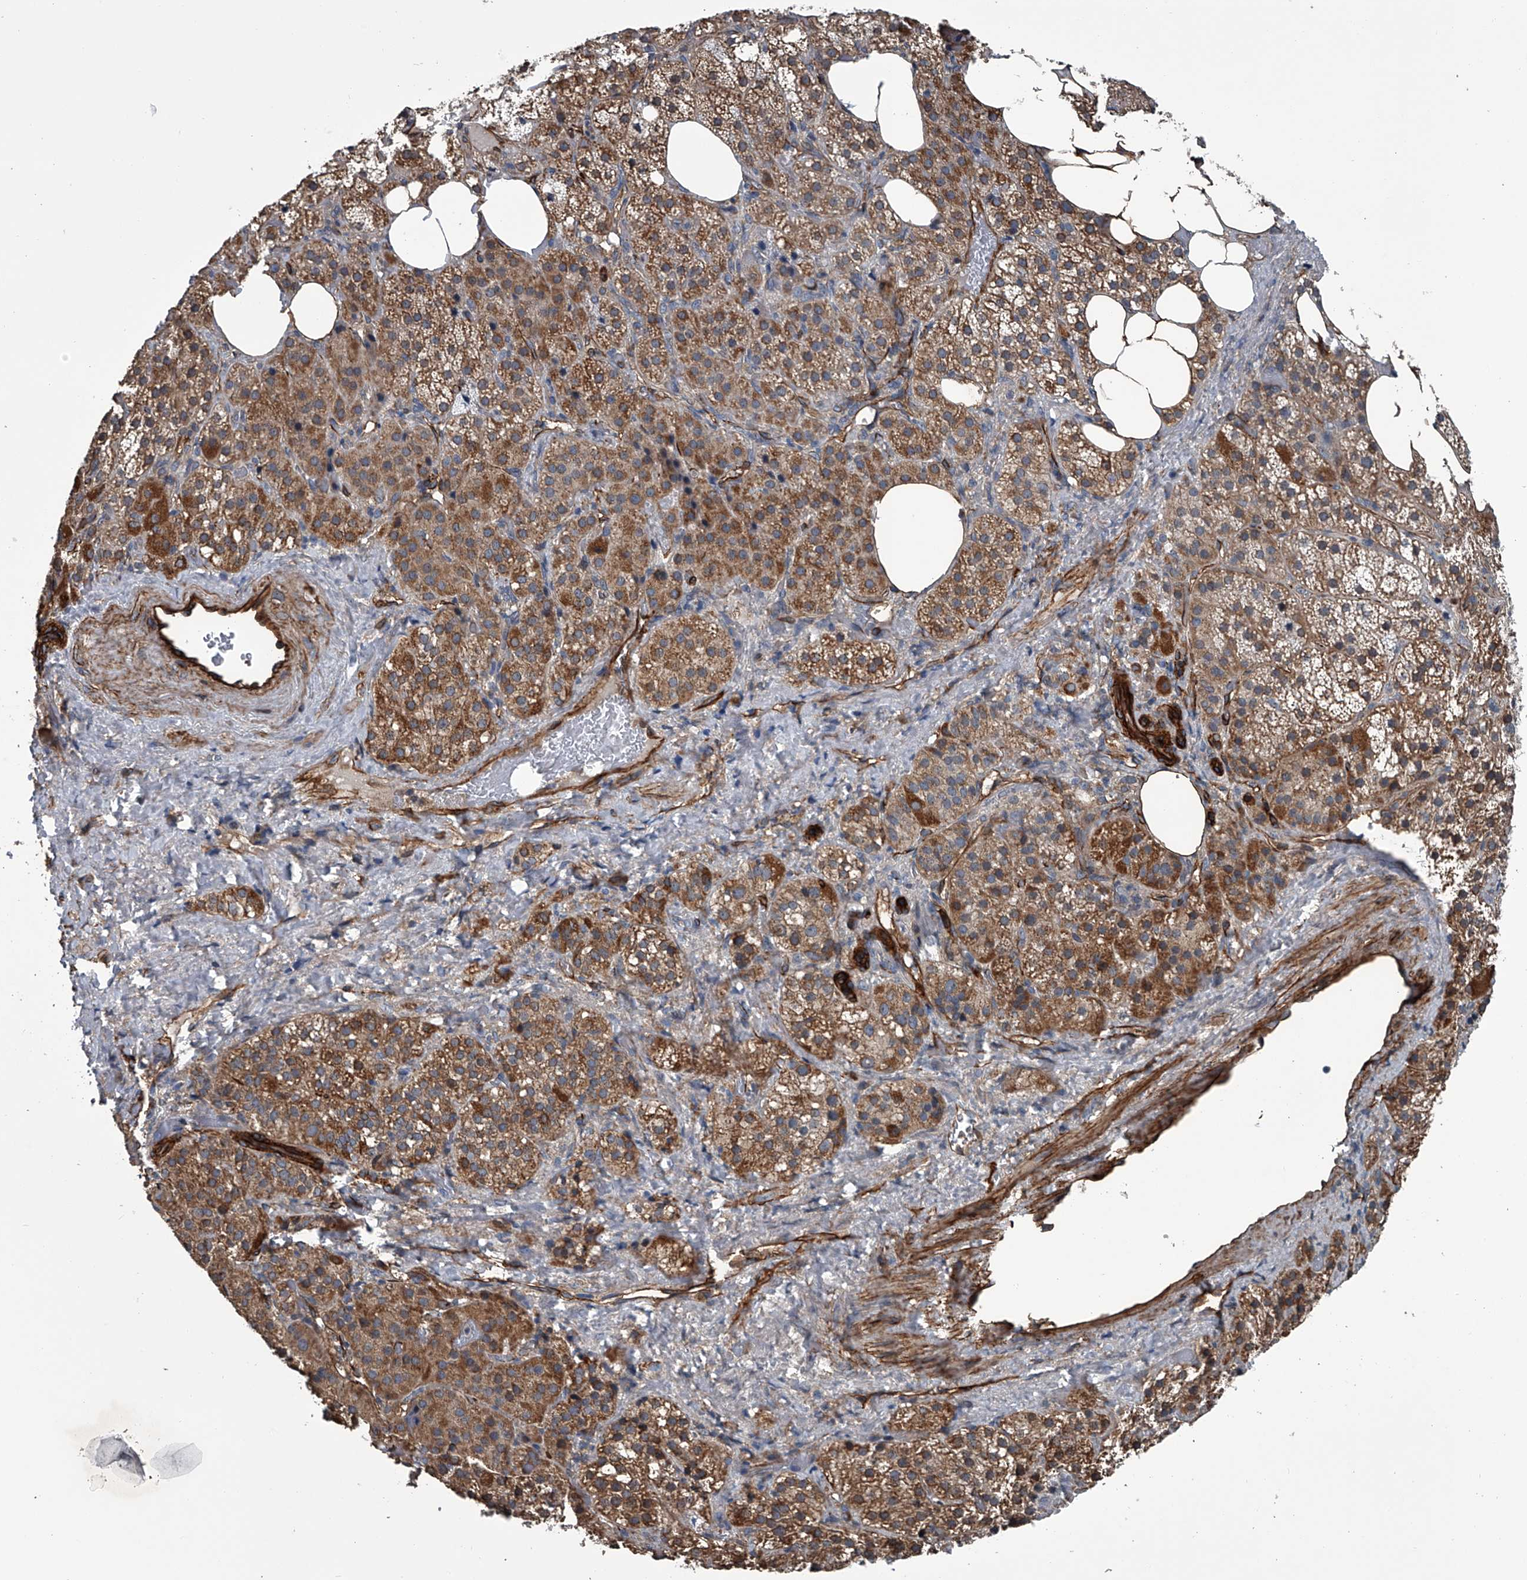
{"staining": {"intensity": "moderate", "quantity": ">75%", "location": "cytoplasmic/membranous"}, "tissue": "adrenal gland", "cell_type": "Glandular cells", "image_type": "normal", "snomed": [{"axis": "morphology", "description": "Normal tissue, NOS"}, {"axis": "topography", "description": "Adrenal gland"}], "caption": "A micrograph of adrenal gland stained for a protein exhibits moderate cytoplasmic/membranous brown staining in glandular cells. (DAB (3,3'-diaminobenzidine) IHC, brown staining for protein, blue staining for nuclei).", "gene": "LDLRAD2", "patient": {"sex": "female", "age": 59}}